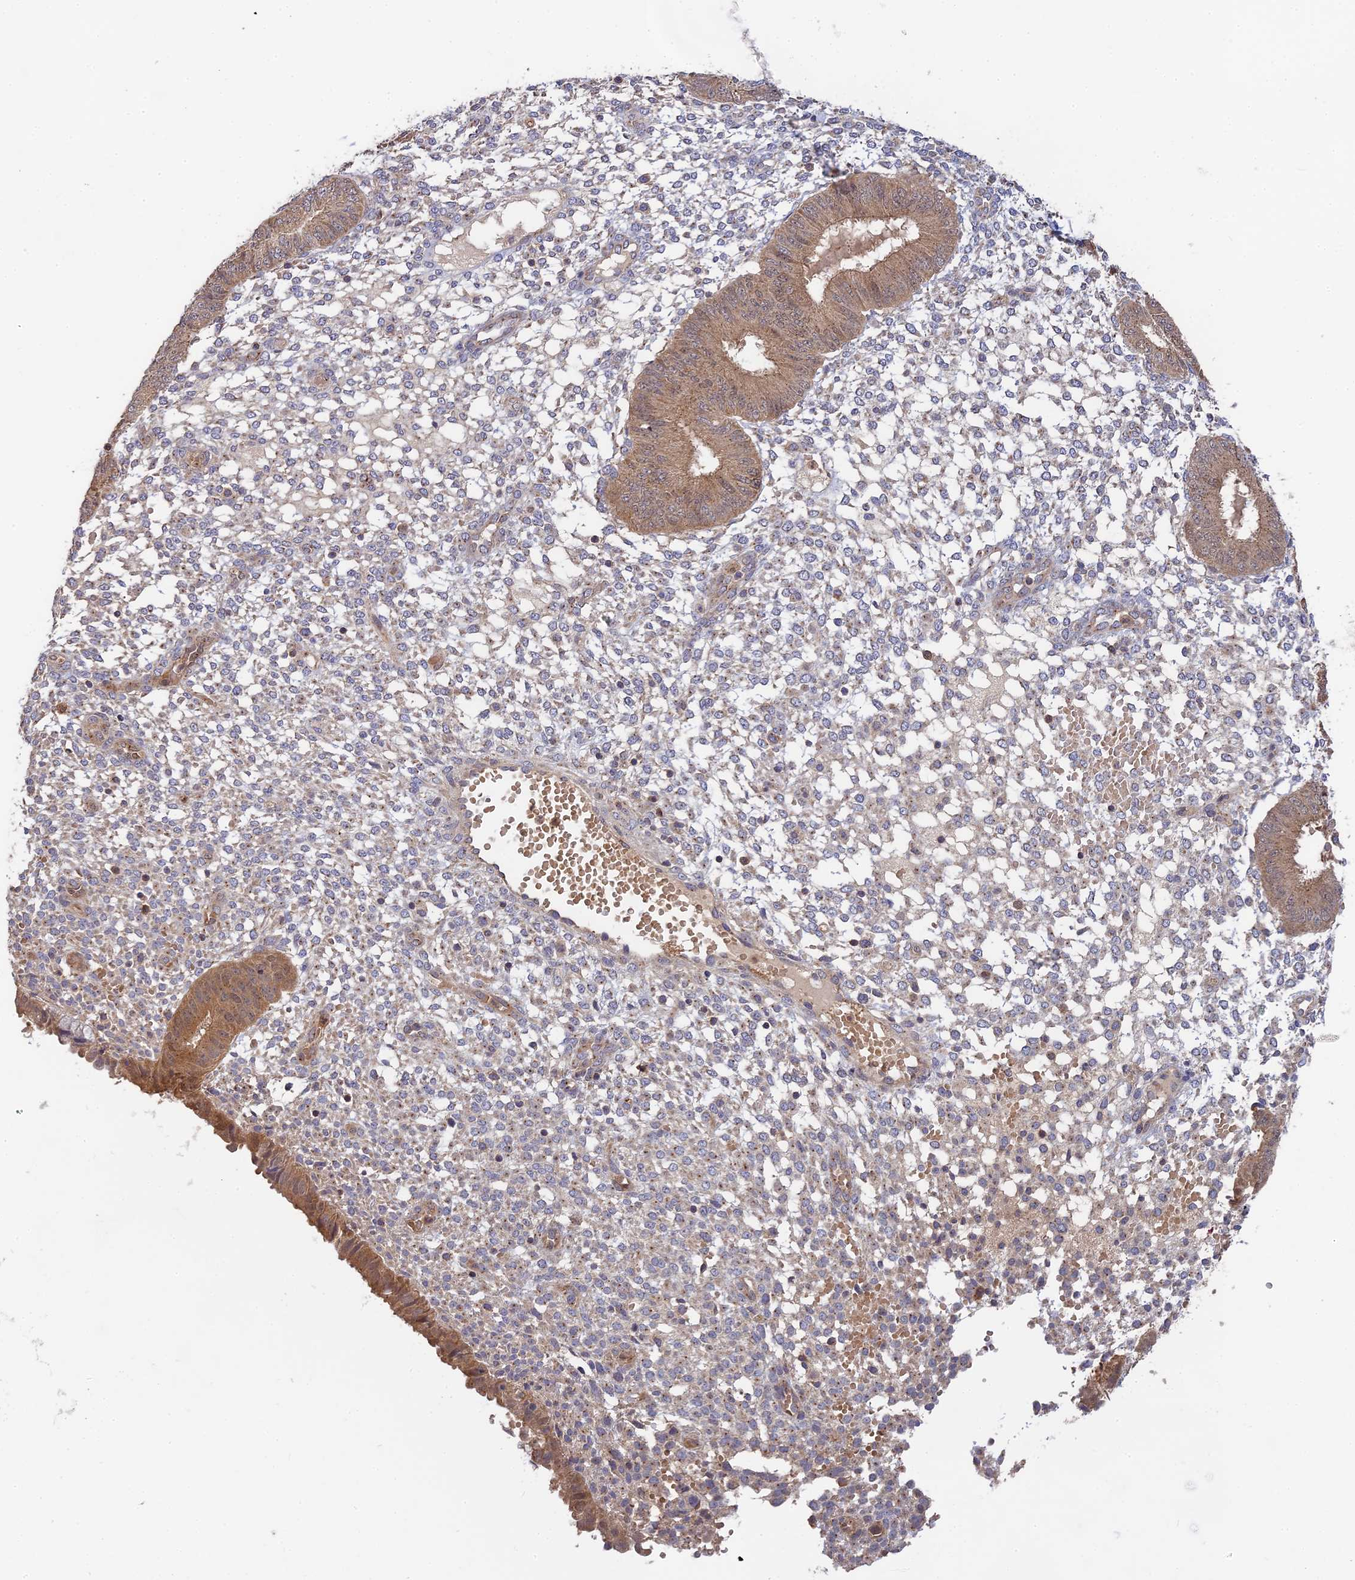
{"staining": {"intensity": "negative", "quantity": "none", "location": "none"}, "tissue": "endometrium", "cell_type": "Cells in endometrial stroma", "image_type": "normal", "snomed": [{"axis": "morphology", "description": "Normal tissue, NOS"}, {"axis": "topography", "description": "Endometrium"}], "caption": "Benign endometrium was stained to show a protein in brown. There is no significant staining in cells in endometrial stroma. The staining is performed using DAB (3,3'-diaminobenzidine) brown chromogen with nuclei counter-stained in using hematoxylin.", "gene": "RPIA", "patient": {"sex": "female", "age": 49}}